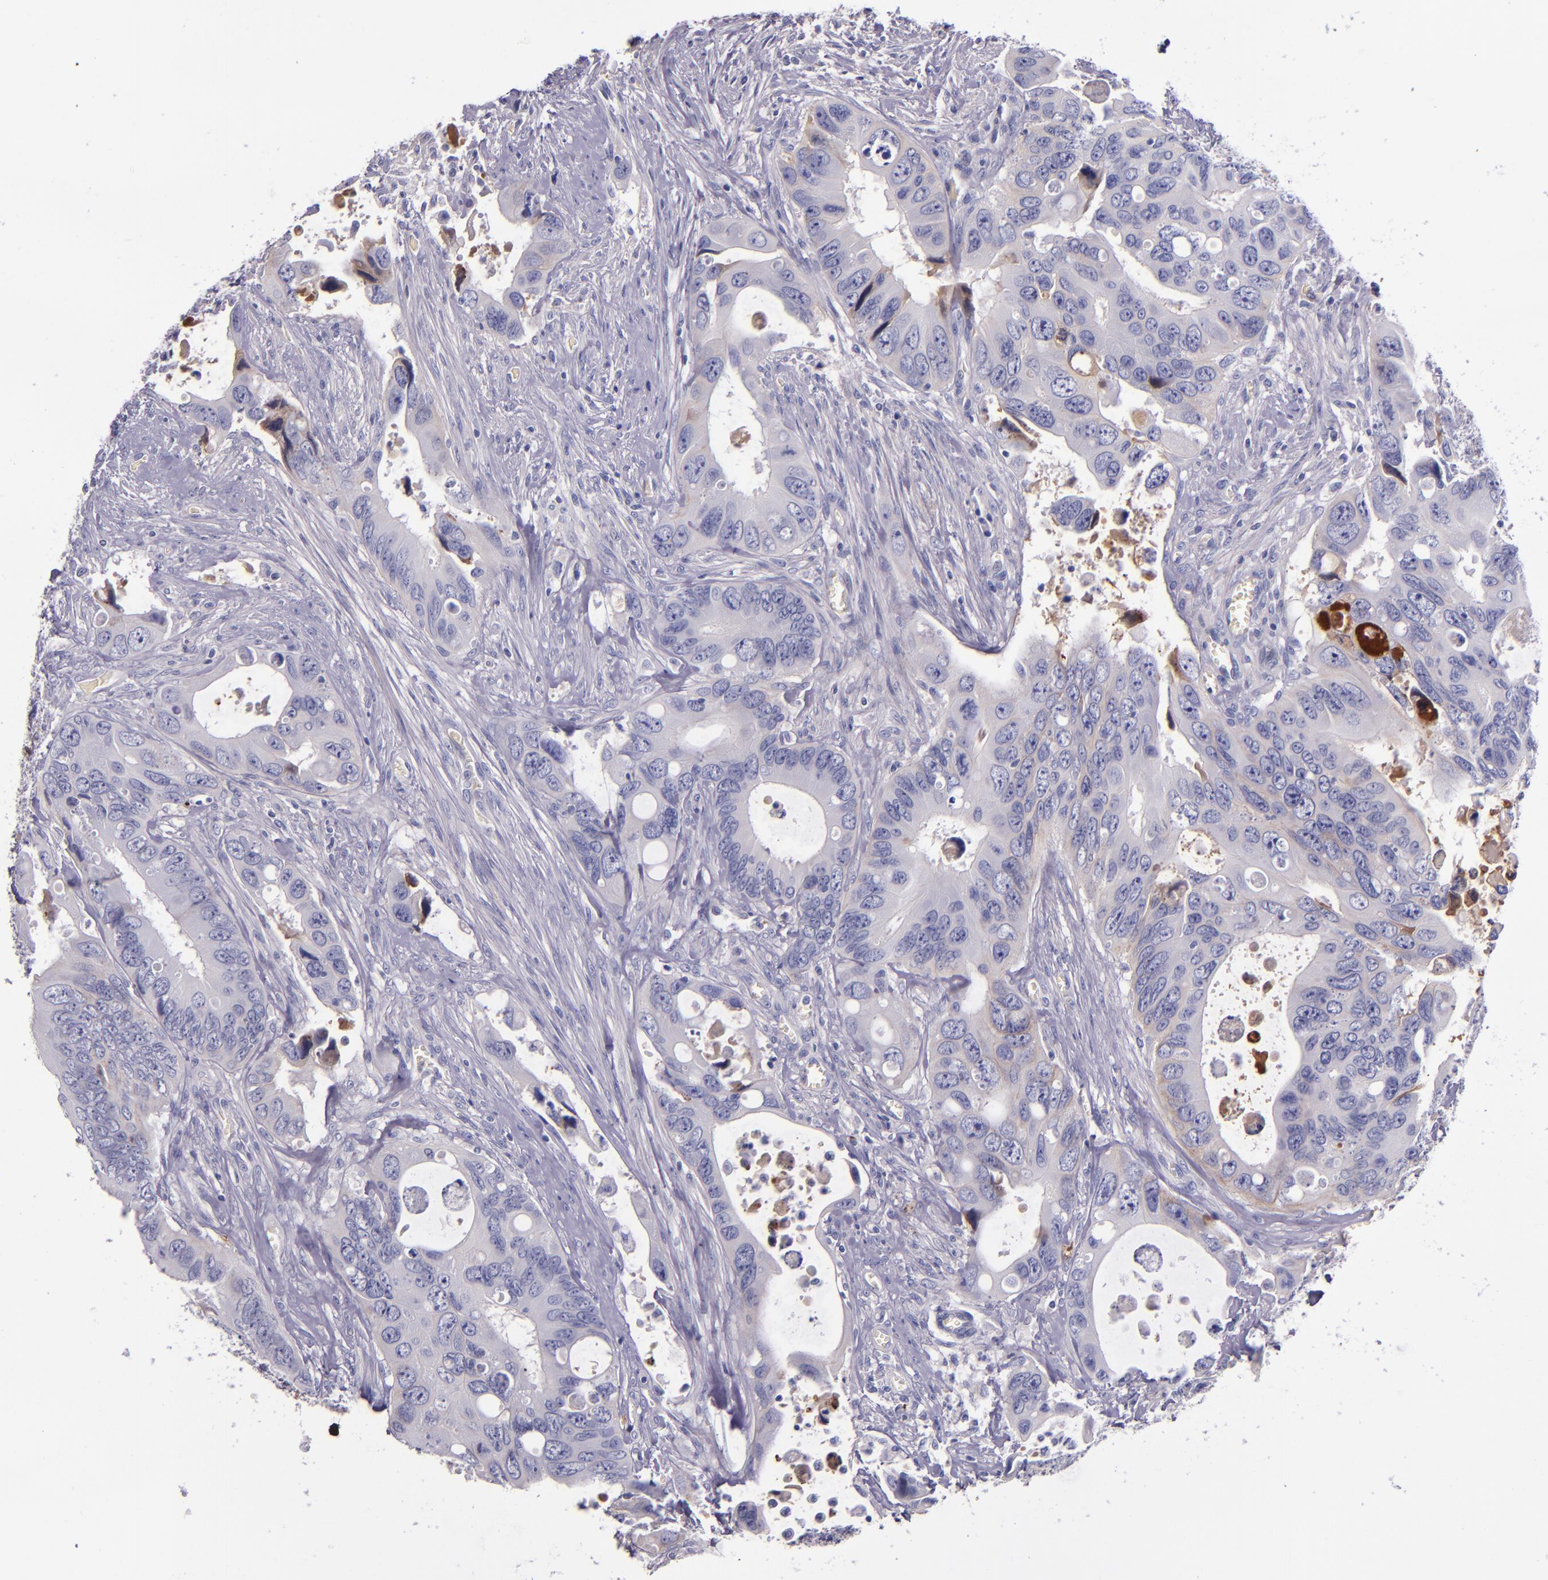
{"staining": {"intensity": "moderate", "quantity": "<25%", "location": "cytoplasmic/membranous"}, "tissue": "colorectal cancer", "cell_type": "Tumor cells", "image_type": "cancer", "snomed": [{"axis": "morphology", "description": "Adenocarcinoma, NOS"}, {"axis": "topography", "description": "Rectum"}], "caption": "Immunohistochemistry (IHC) of human colorectal cancer exhibits low levels of moderate cytoplasmic/membranous staining in approximately <25% of tumor cells.", "gene": "KNG1", "patient": {"sex": "male", "age": 70}}